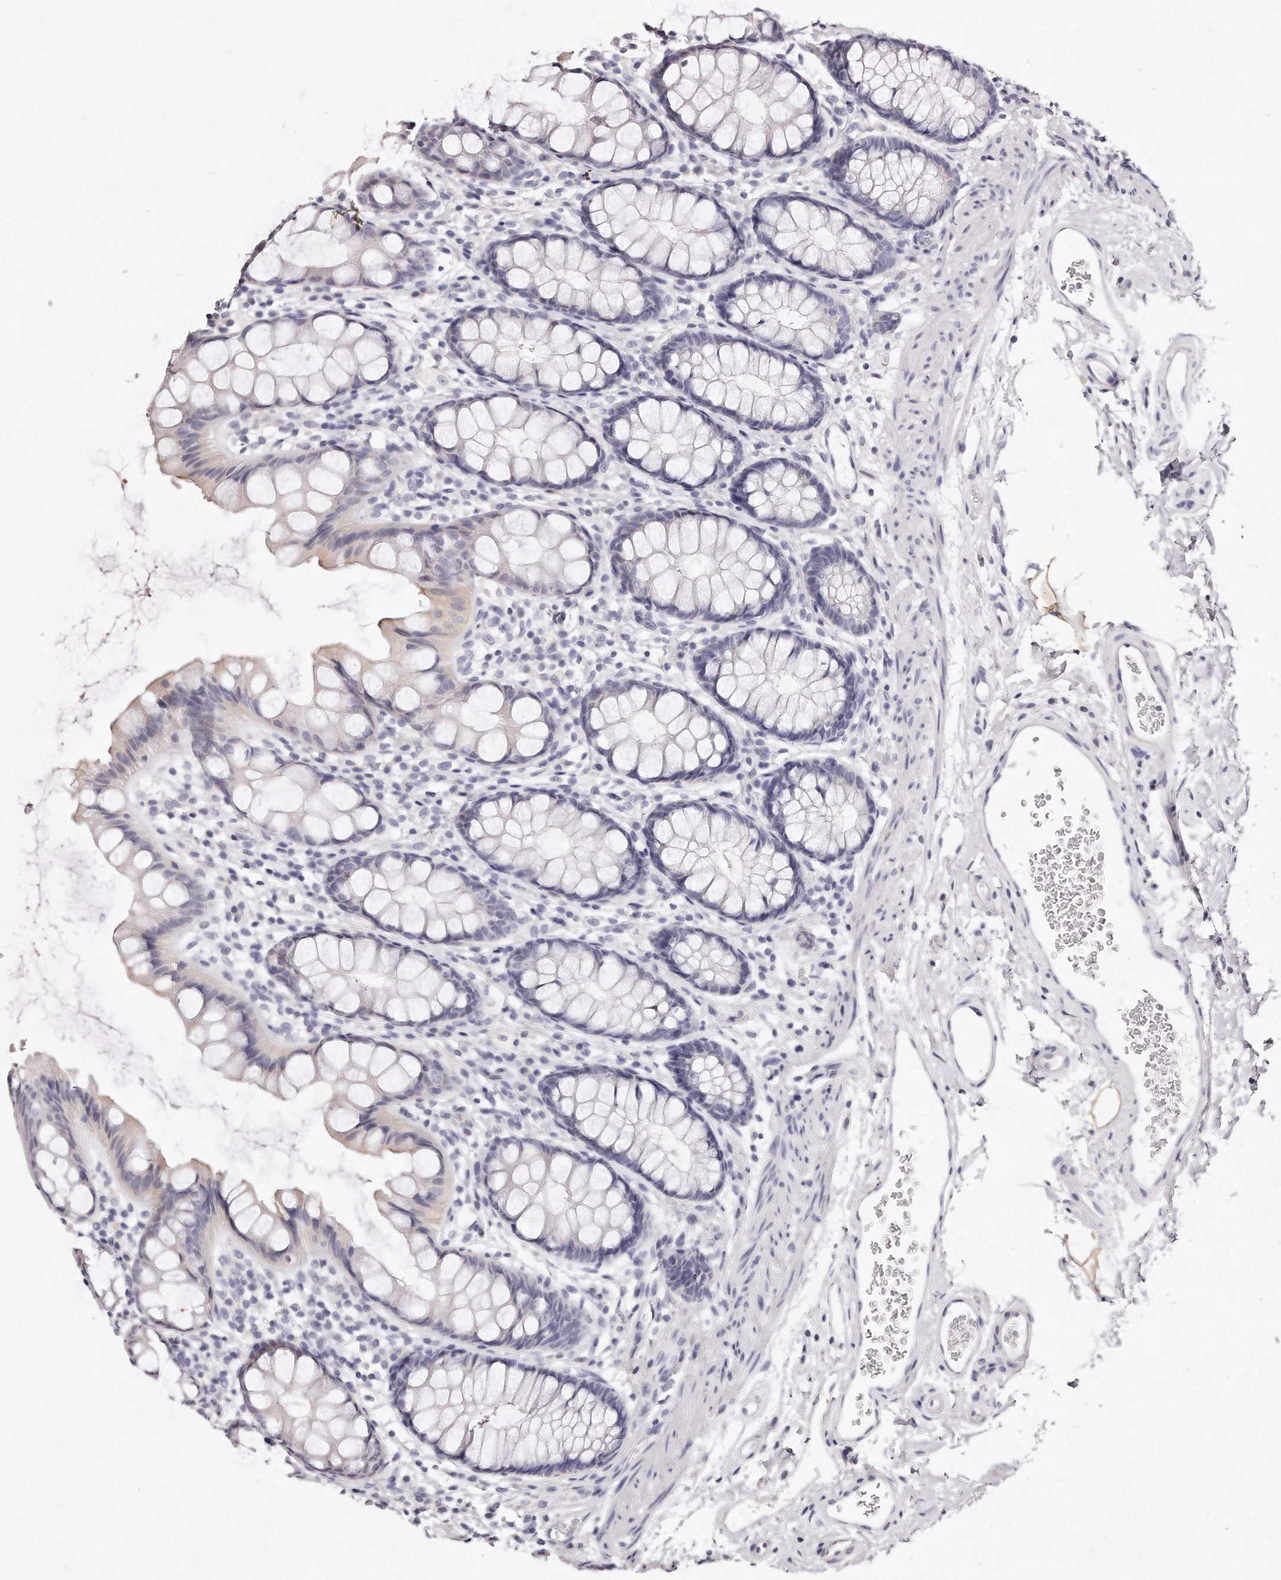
{"staining": {"intensity": "negative", "quantity": "none", "location": "none"}, "tissue": "rectum", "cell_type": "Glandular cells", "image_type": "normal", "snomed": [{"axis": "morphology", "description": "Normal tissue, NOS"}, {"axis": "topography", "description": "Rectum"}], "caption": "Glandular cells show no significant expression in normal rectum.", "gene": "GDA", "patient": {"sex": "female", "age": 65}}